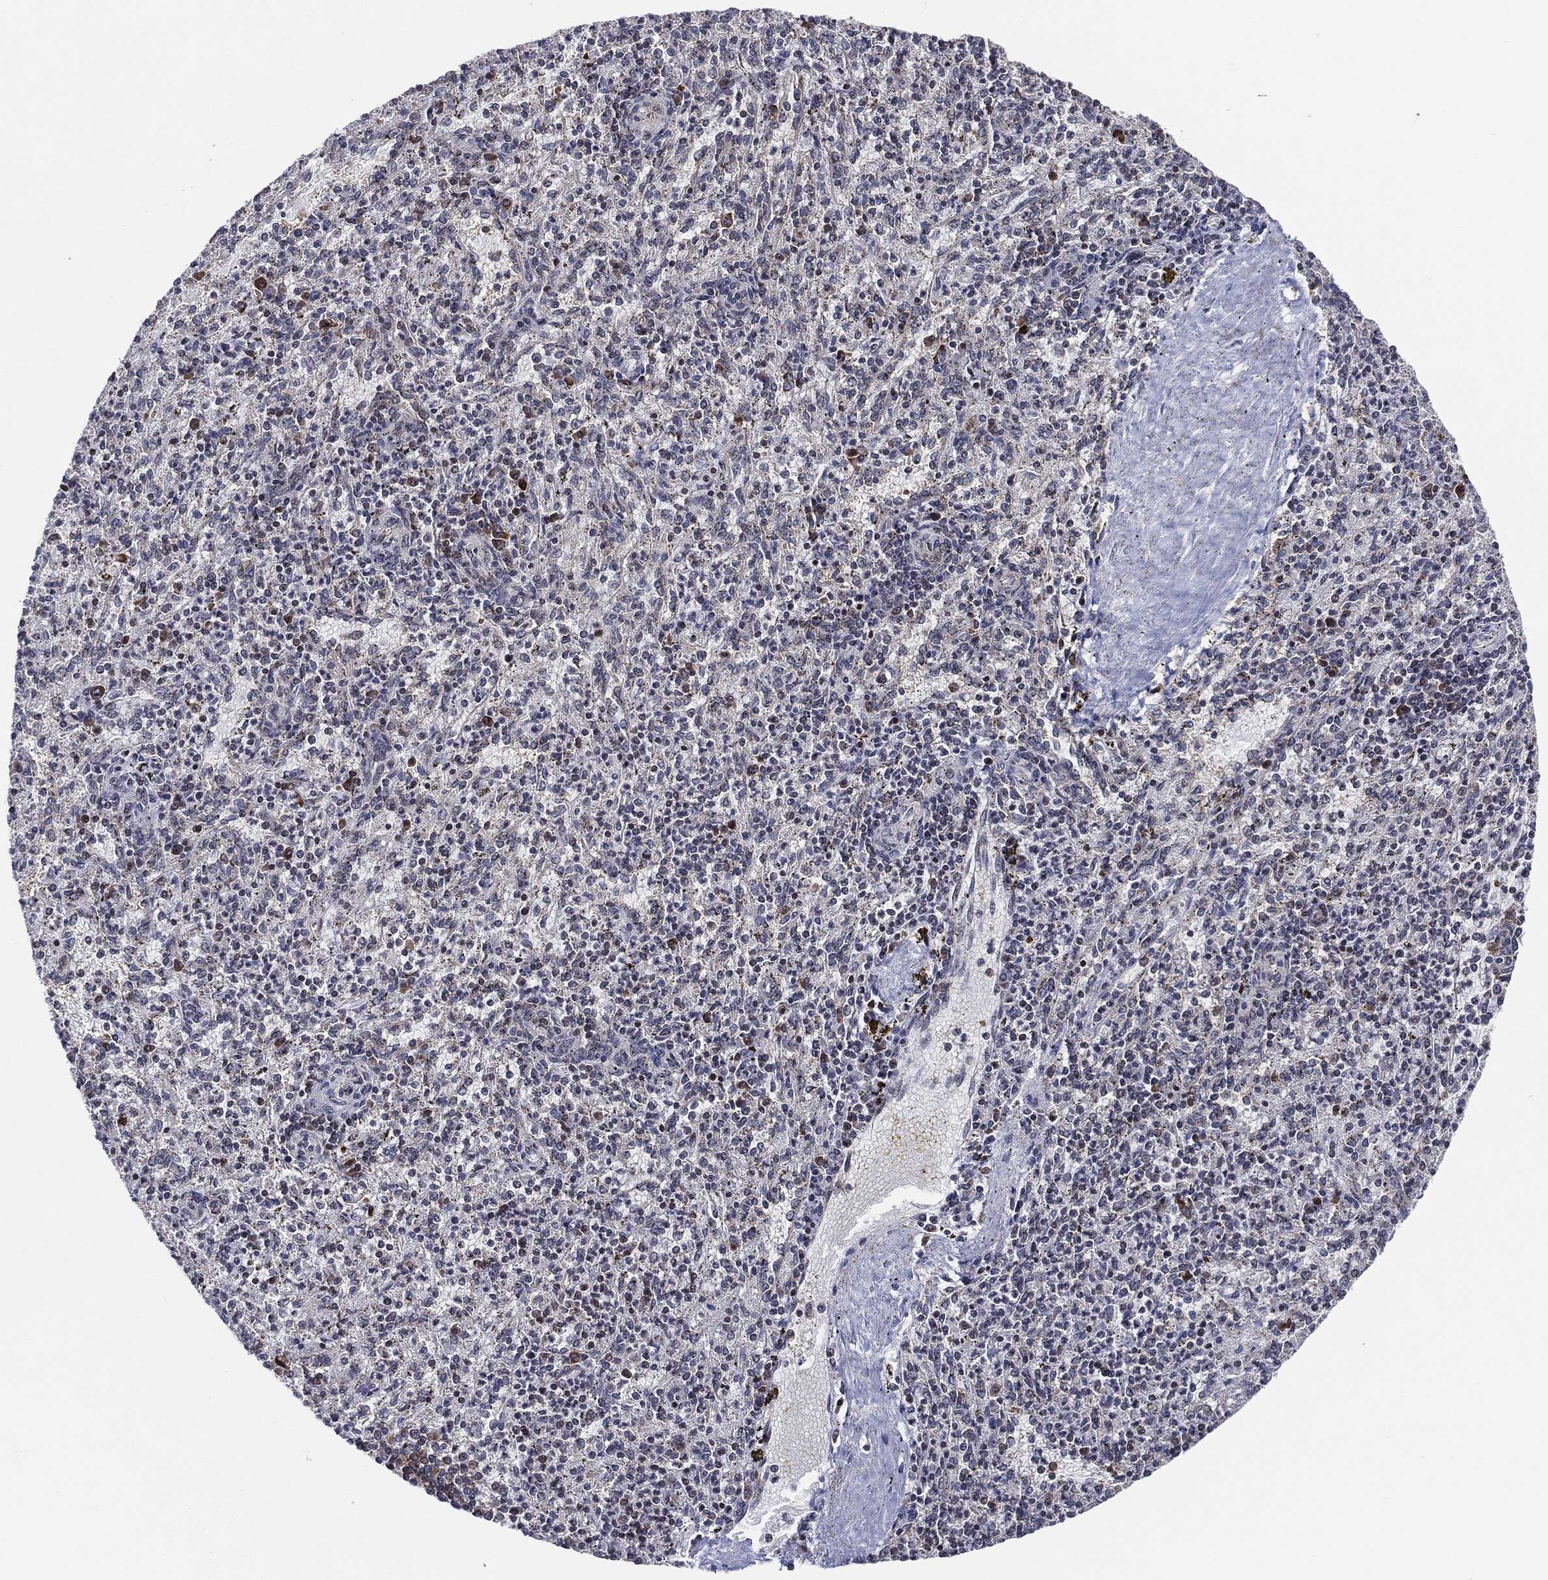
{"staining": {"intensity": "moderate", "quantity": "<25%", "location": "cytoplasmic/membranous"}, "tissue": "spleen", "cell_type": "Cells in red pulp", "image_type": "normal", "snomed": [{"axis": "morphology", "description": "Normal tissue, NOS"}, {"axis": "topography", "description": "Spleen"}], "caption": "A low amount of moderate cytoplasmic/membranous positivity is appreciated in approximately <25% of cells in red pulp in normal spleen.", "gene": "EIF2S2", "patient": {"sex": "male", "age": 60}}